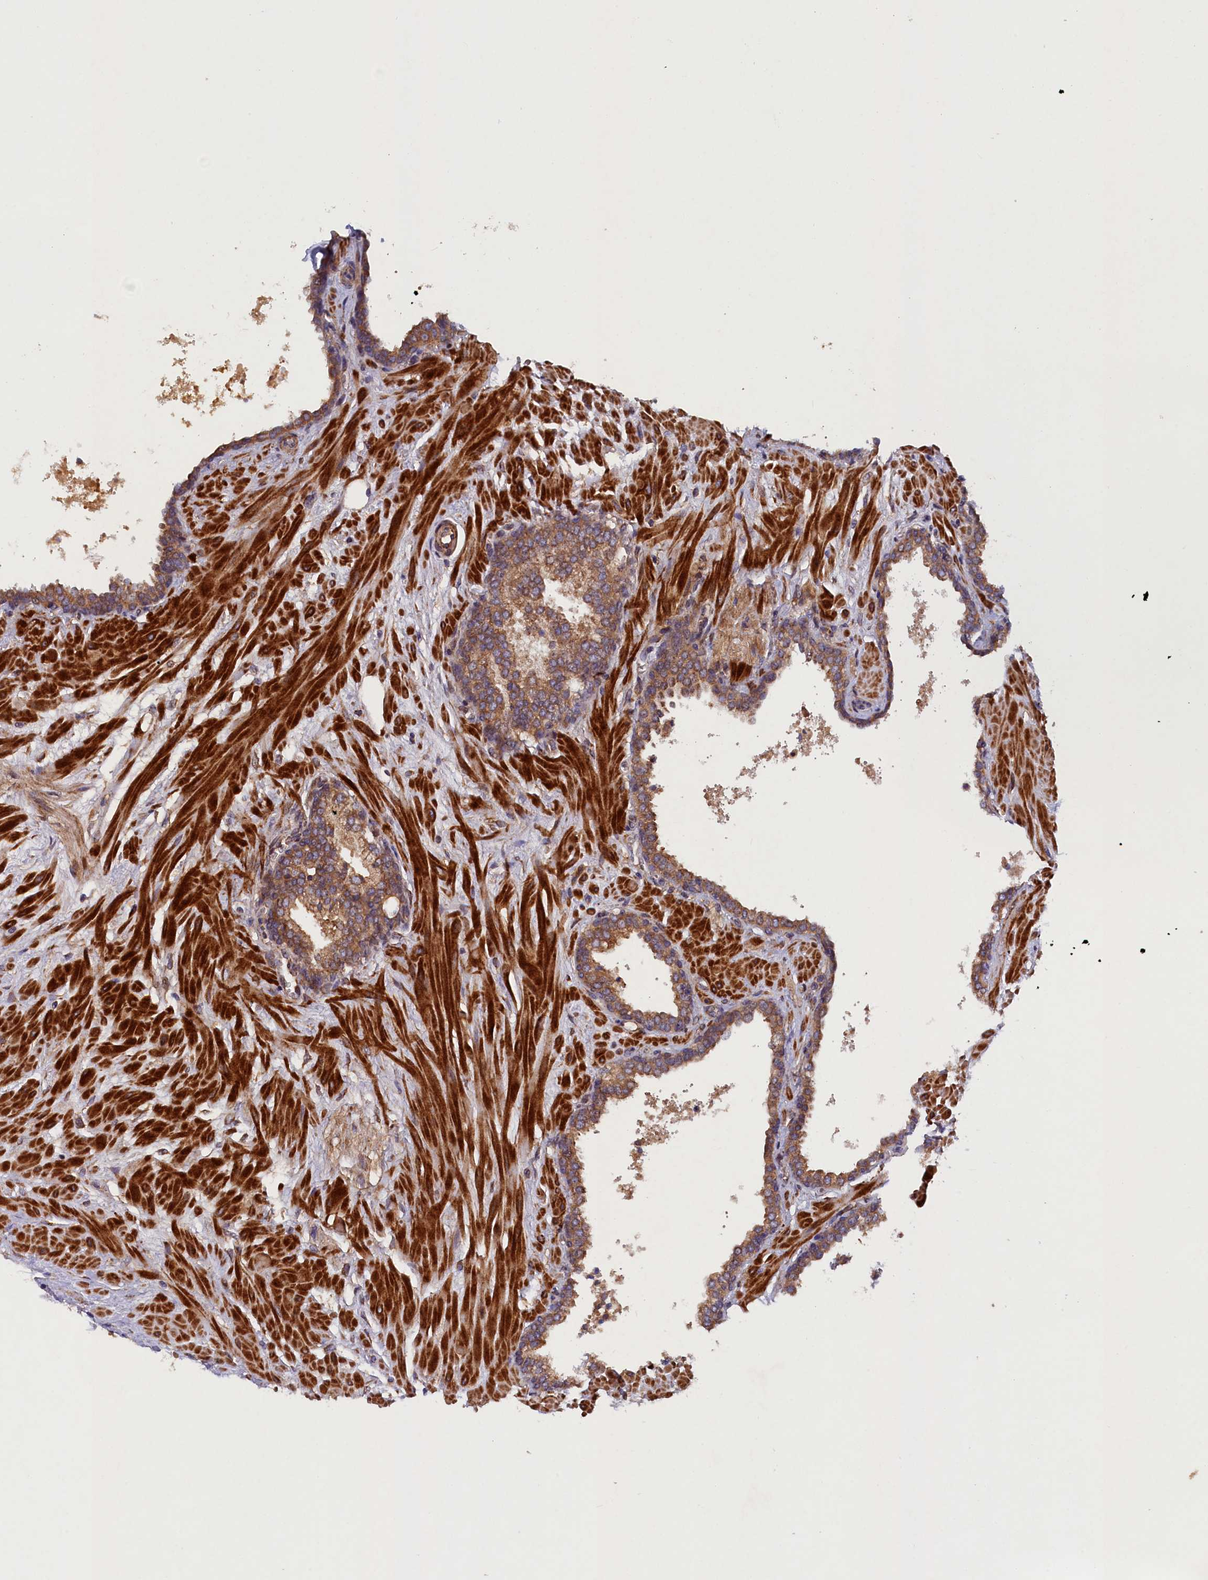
{"staining": {"intensity": "moderate", "quantity": ">75%", "location": "cytoplasmic/membranous"}, "tissue": "prostate", "cell_type": "Glandular cells", "image_type": "normal", "snomed": [{"axis": "morphology", "description": "Normal tissue, NOS"}, {"axis": "topography", "description": "Prostate"}], "caption": "Human prostate stained with a brown dye exhibits moderate cytoplasmic/membranous positive expression in approximately >75% of glandular cells.", "gene": "ARRDC4", "patient": {"sex": "male", "age": 60}}